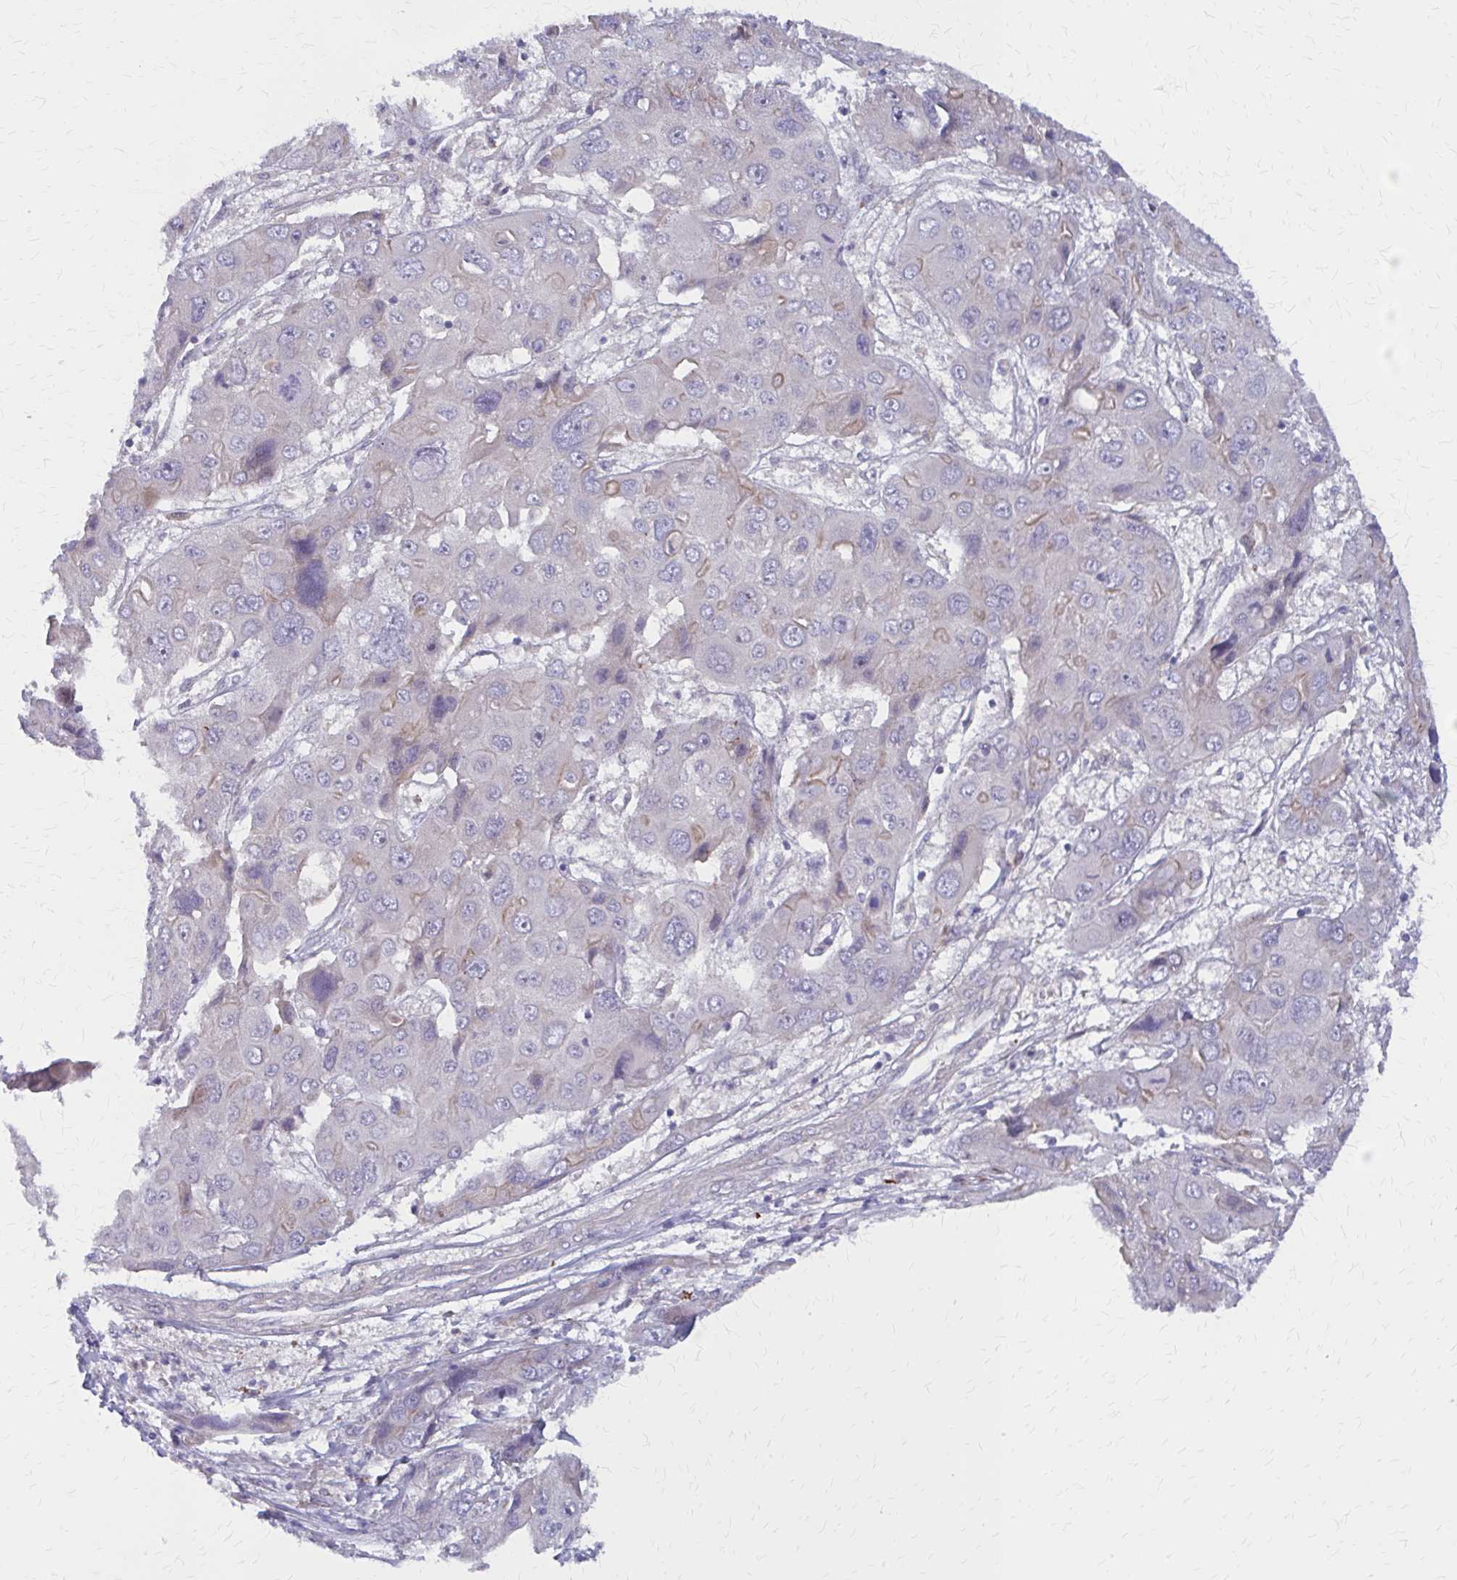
{"staining": {"intensity": "weak", "quantity": "<25%", "location": "cytoplasmic/membranous"}, "tissue": "liver cancer", "cell_type": "Tumor cells", "image_type": "cancer", "snomed": [{"axis": "morphology", "description": "Cholangiocarcinoma"}, {"axis": "topography", "description": "Liver"}], "caption": "Micrograph shows no protein expression in tumor cells of liver cancer (cholangiocarcinoma) tissue.", "gene": "GLYATL2", "patient": {"sex": "male", "age": 67}}